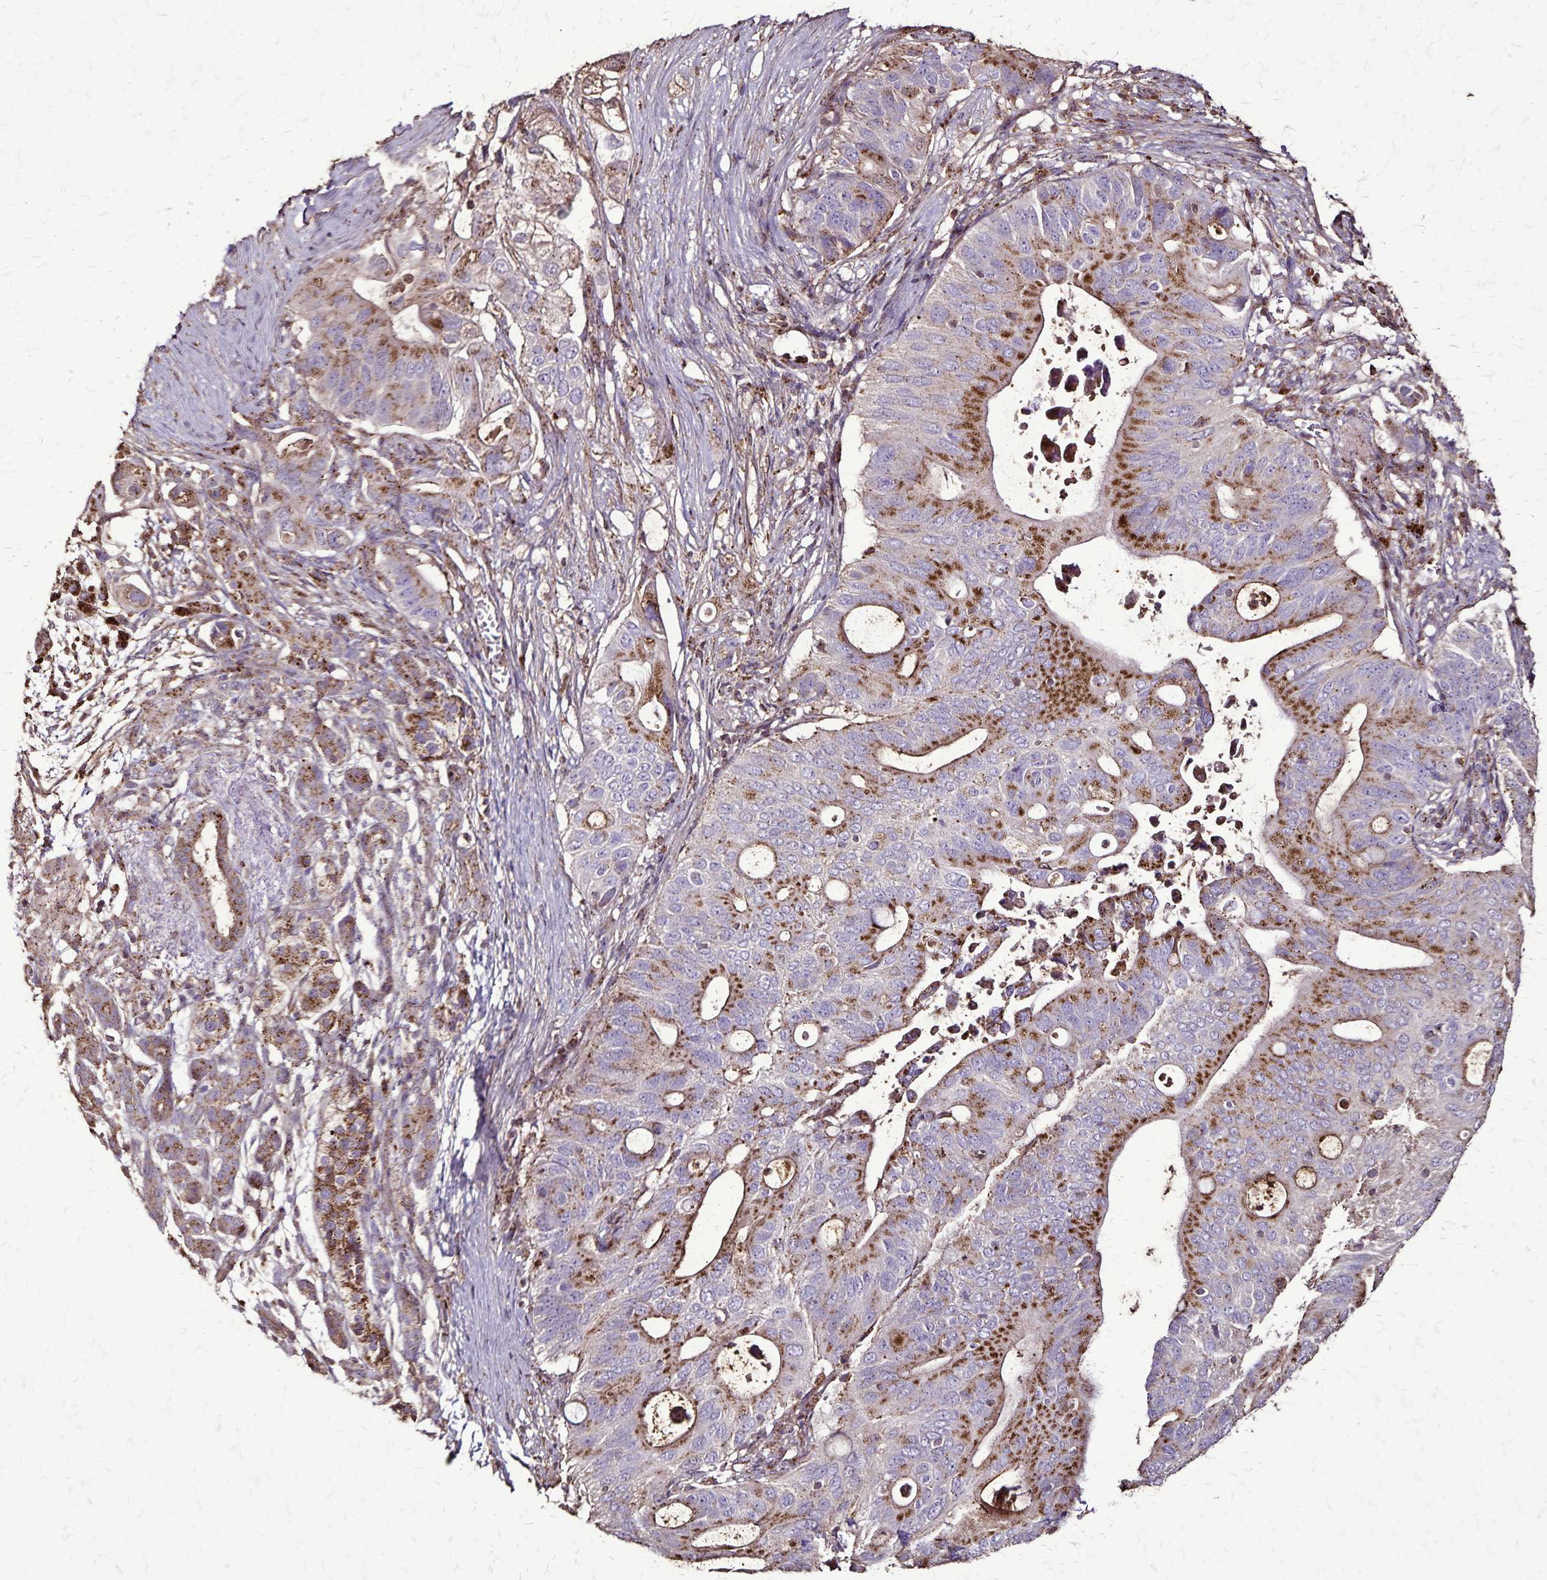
{"staining": {"intensity": "strong", "quantity": "25%-75%", "location": "cytoplasmic/membranous"}, "tissue": "pancreatic cancer", "cell_type": "Tumor cells", "image_type": "cancer", "snomed": [{"axis": "morphology", "description": "Adenocarcinoma, NOS"}, {"axis": "topography", "description": "Pancreas"}], "caption": "Human pancreatic cancer (adenocarcinoma) stained with a protein marker exhibits strong staining in tumor cells.", "gene": "CHMP1B", "patient": {"sex": "female", "age": 72}}